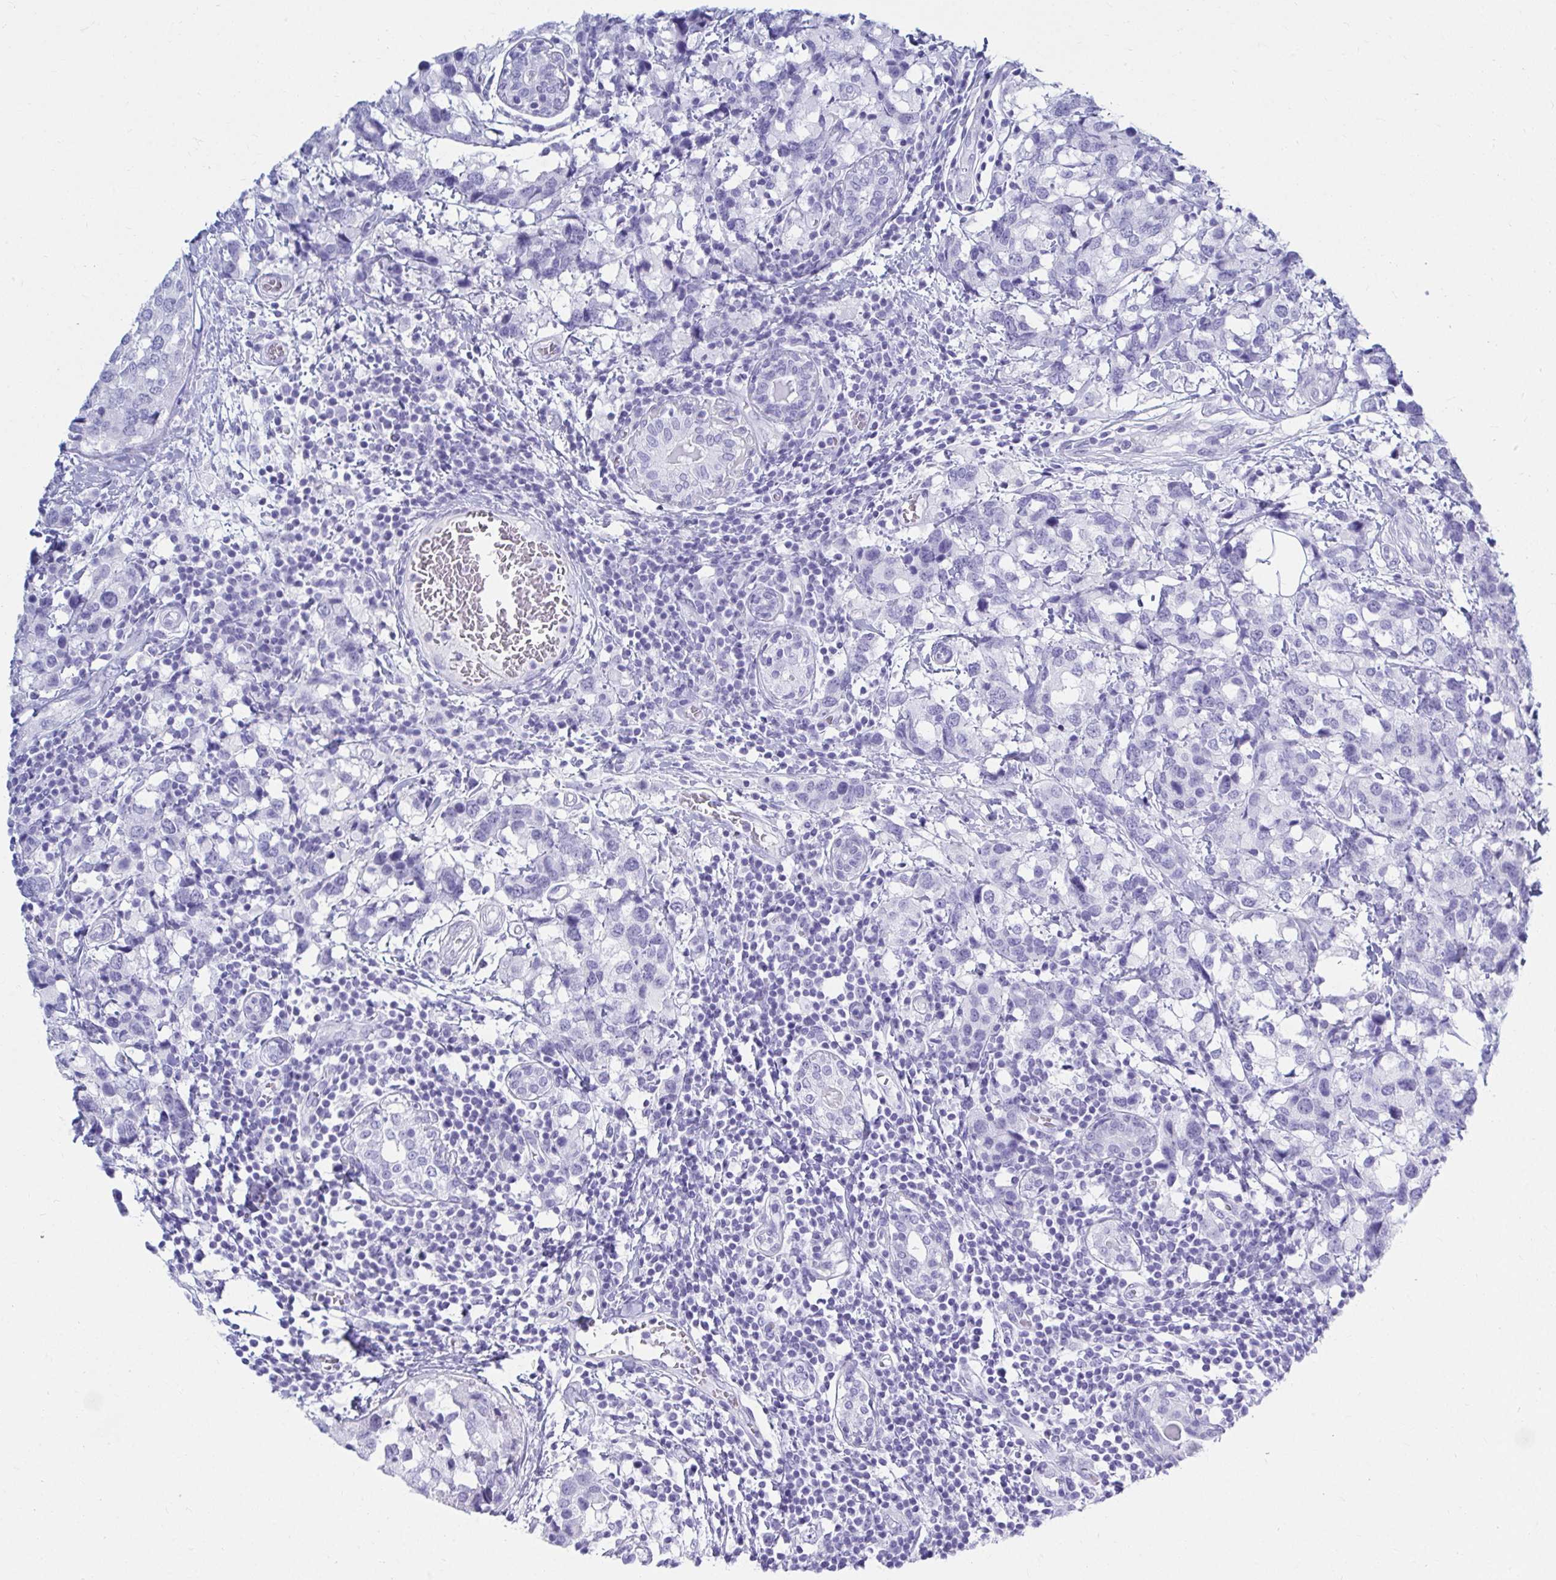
{"staining": {"intensity": "negative", "quantity": "none", "location": "none"}, "tissue": "breast cancer", "cell_type": "Tumor cells", "image_type": "cancer", "snomed": [{"axis": "morphology", "description": "Lobular carcinoma"}, {"axis": "topography", "description": "Breast"}], "caption": "High power microscopy histopathology image of an IHC image of breast lobular carcinoma, revealing no significant positivity in tumor cells.", "gene": "ATP4B", "patient": {"sex": "female", "age": 59}}